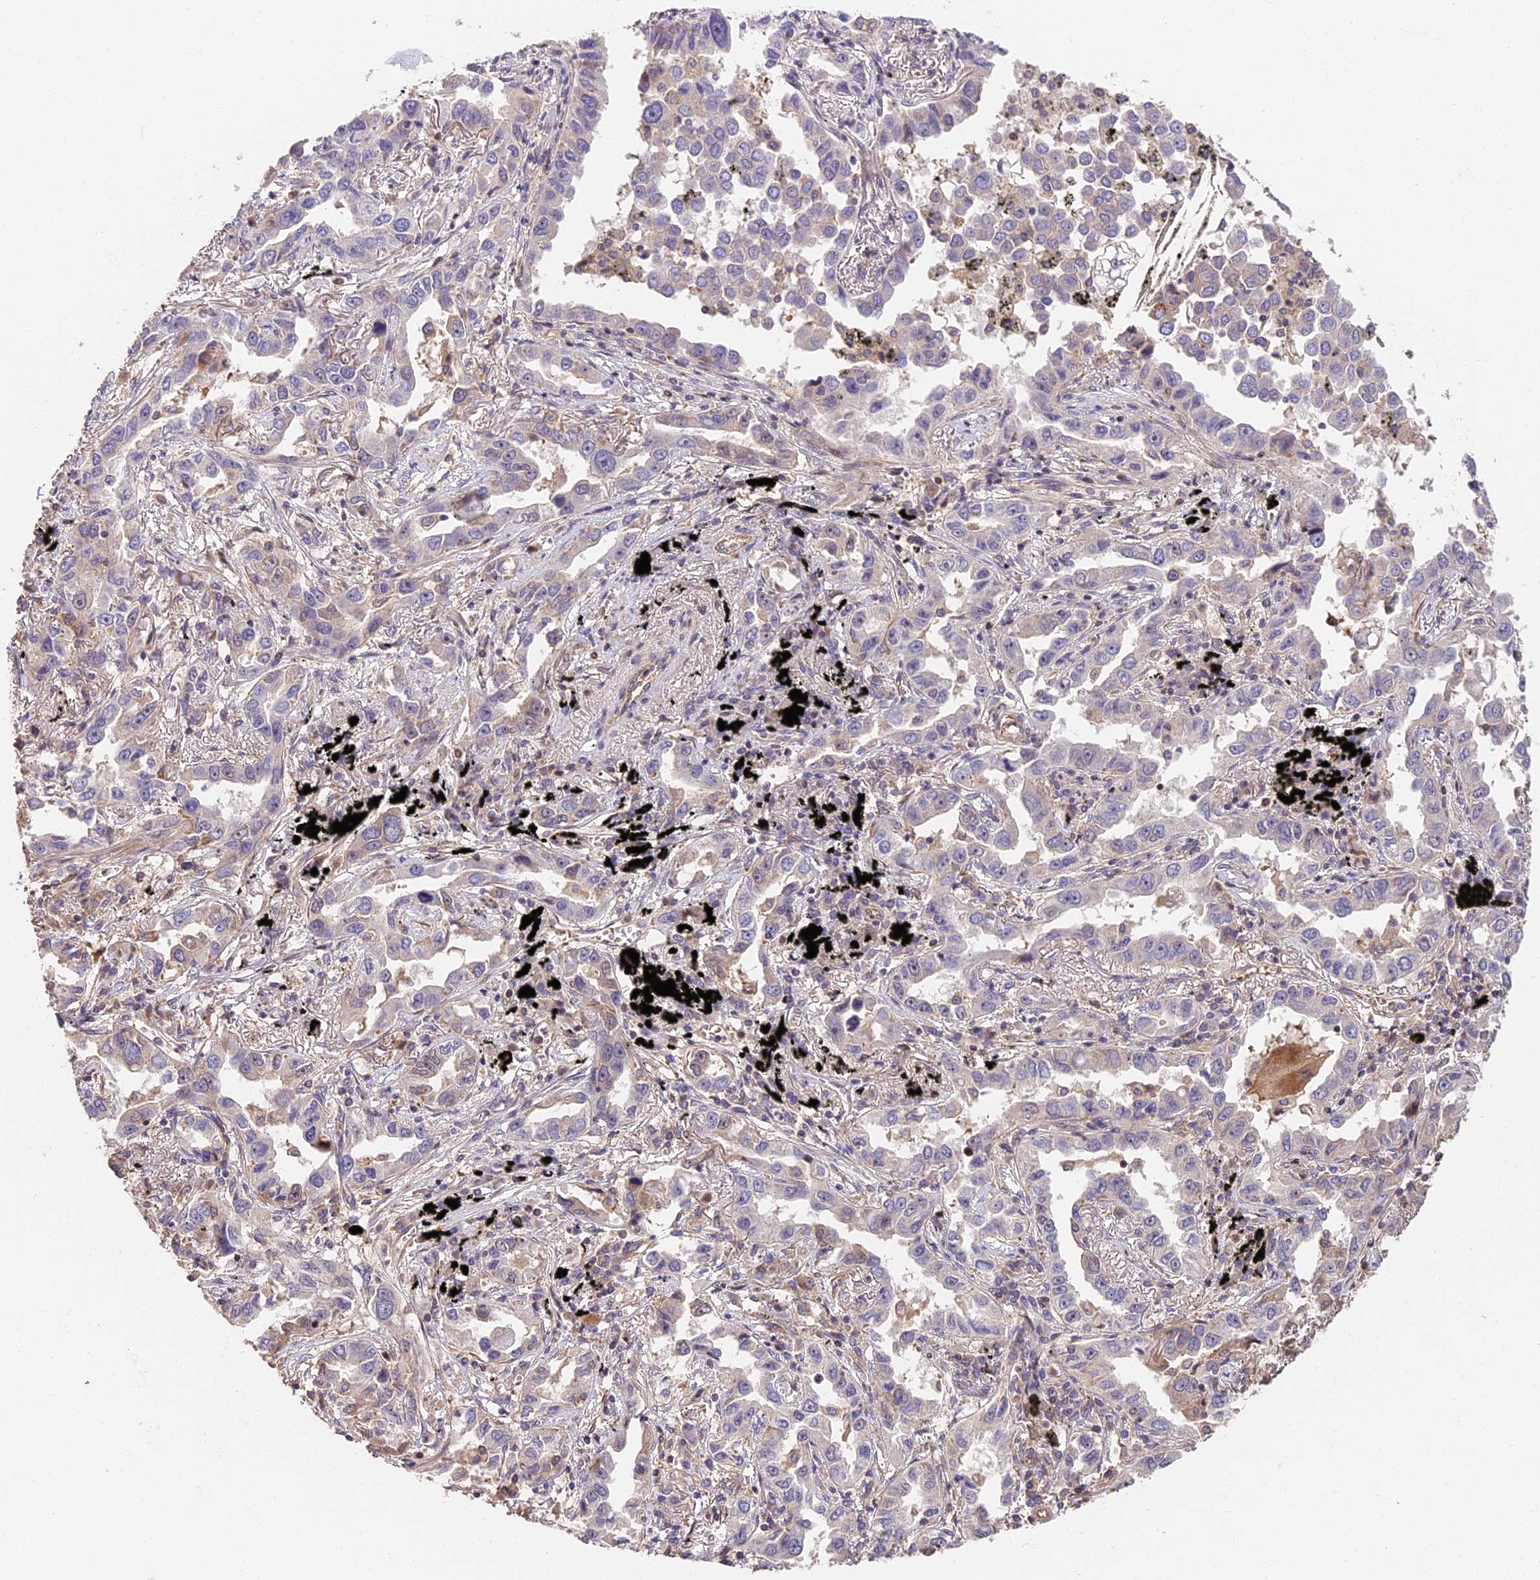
{"staining": {"intensity": "negative", "quantity": "none", "location": "none"}, "tissue": "lung cancer", "cell_type": "Tumor cells", "image_type": "cancer", "snomed": [{"axis": "morphology", "description": "Adenocarcinoma, NOS"}, {"axis": "topography", "description": "Lung"}], "caption": "A high-resolution photomicrograph shows IHC staining of lung cancer (adenocarcinoma), which exhibits no significant expression in tumor cells.", "gene": "ARHGAP17", "patient": {"sex": "male", "age": 67}}